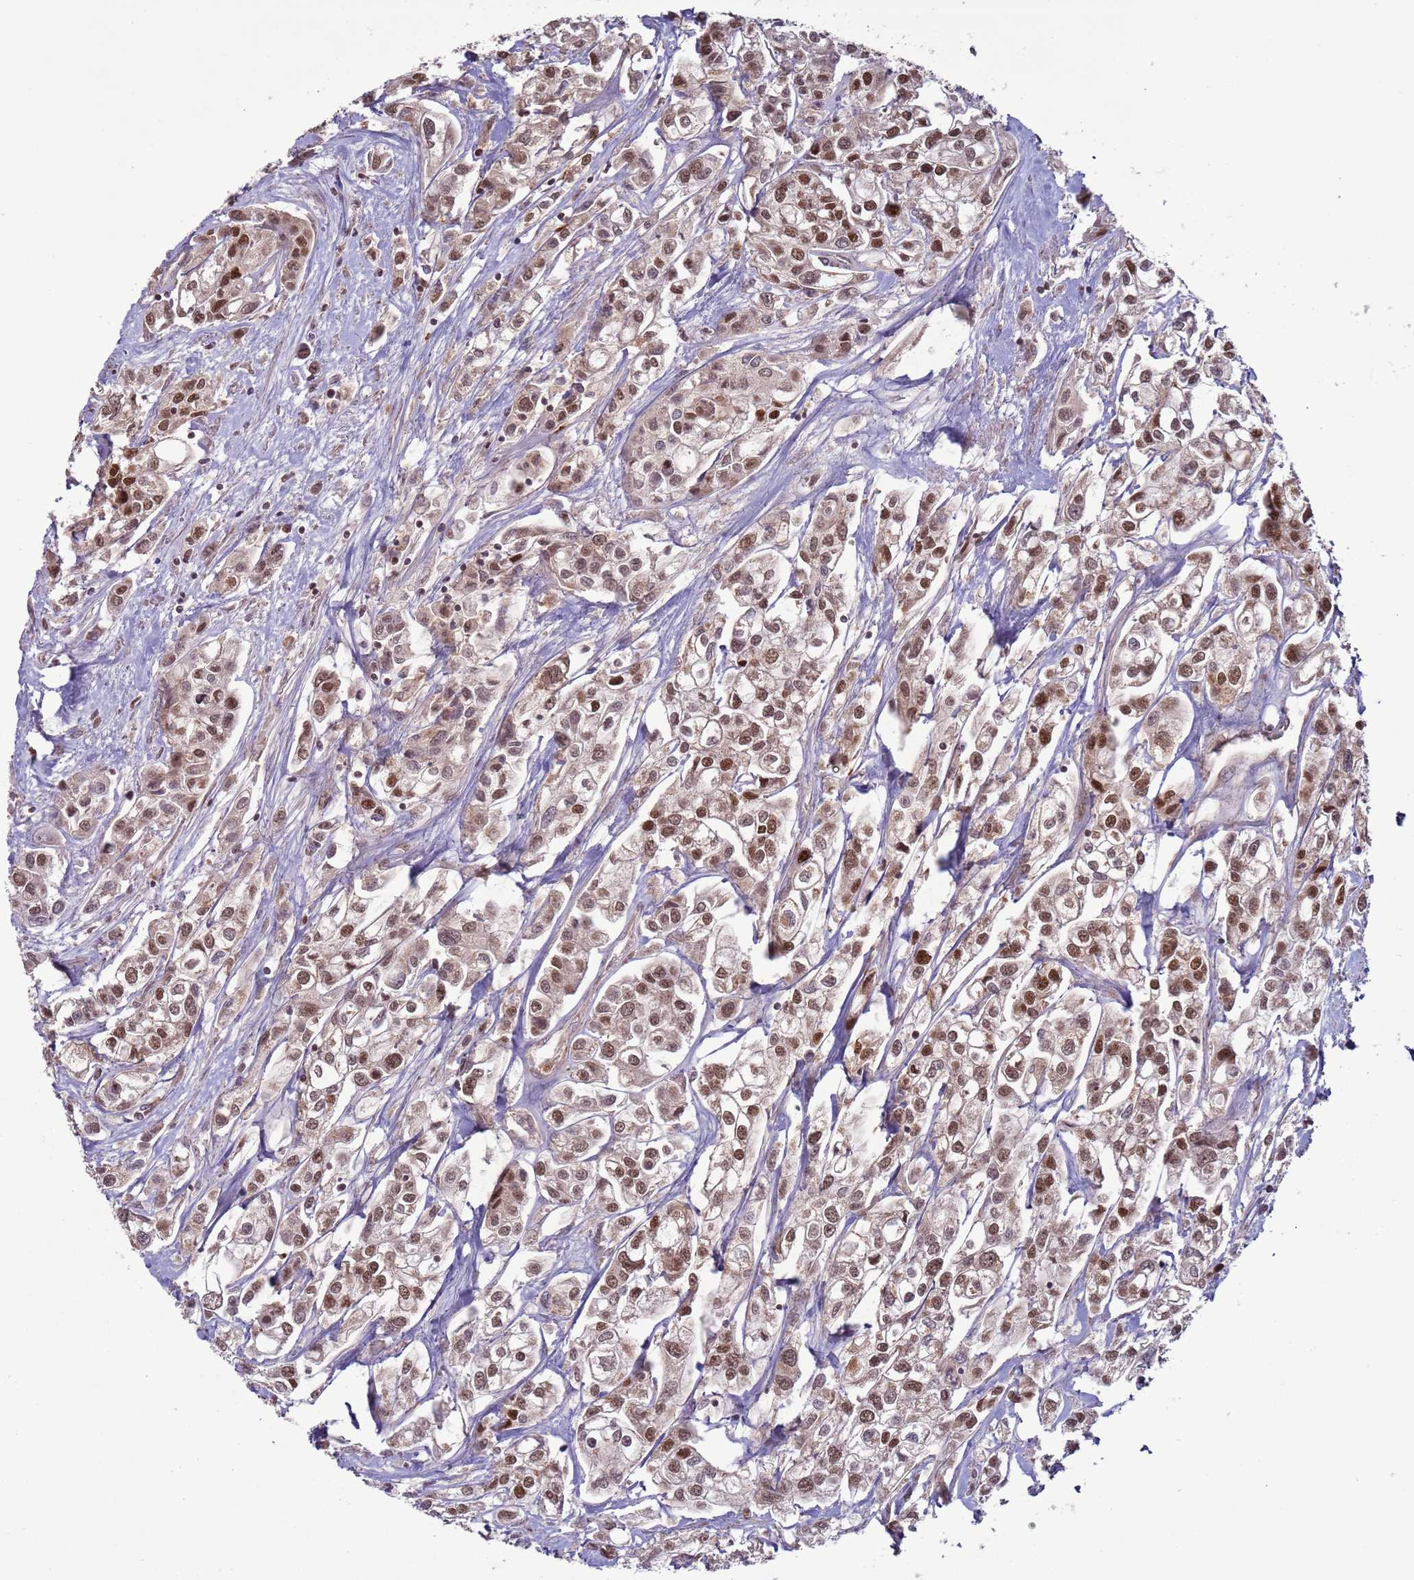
{"staining": {"intensity": "moderate", "quantity": ">75%", "location": "nuclear"}, "tissue": "urothelial cancer", "cell_type": "Tumor cells", "image_type": "cancer", "snomed": [{"axis": "morphology", "description": "Urothelial carcinoma, High grade"}, {"axis": "topography", "description": "Urinary bladder"}], "caption": "The micrograph exhibits a brown stain indicating the presence of a protein in the nuclear of tumor cells in high-grade urothelial carcinoma.", "gene": "RCOR2", "patient": {"sex": "male", "age": 67}}